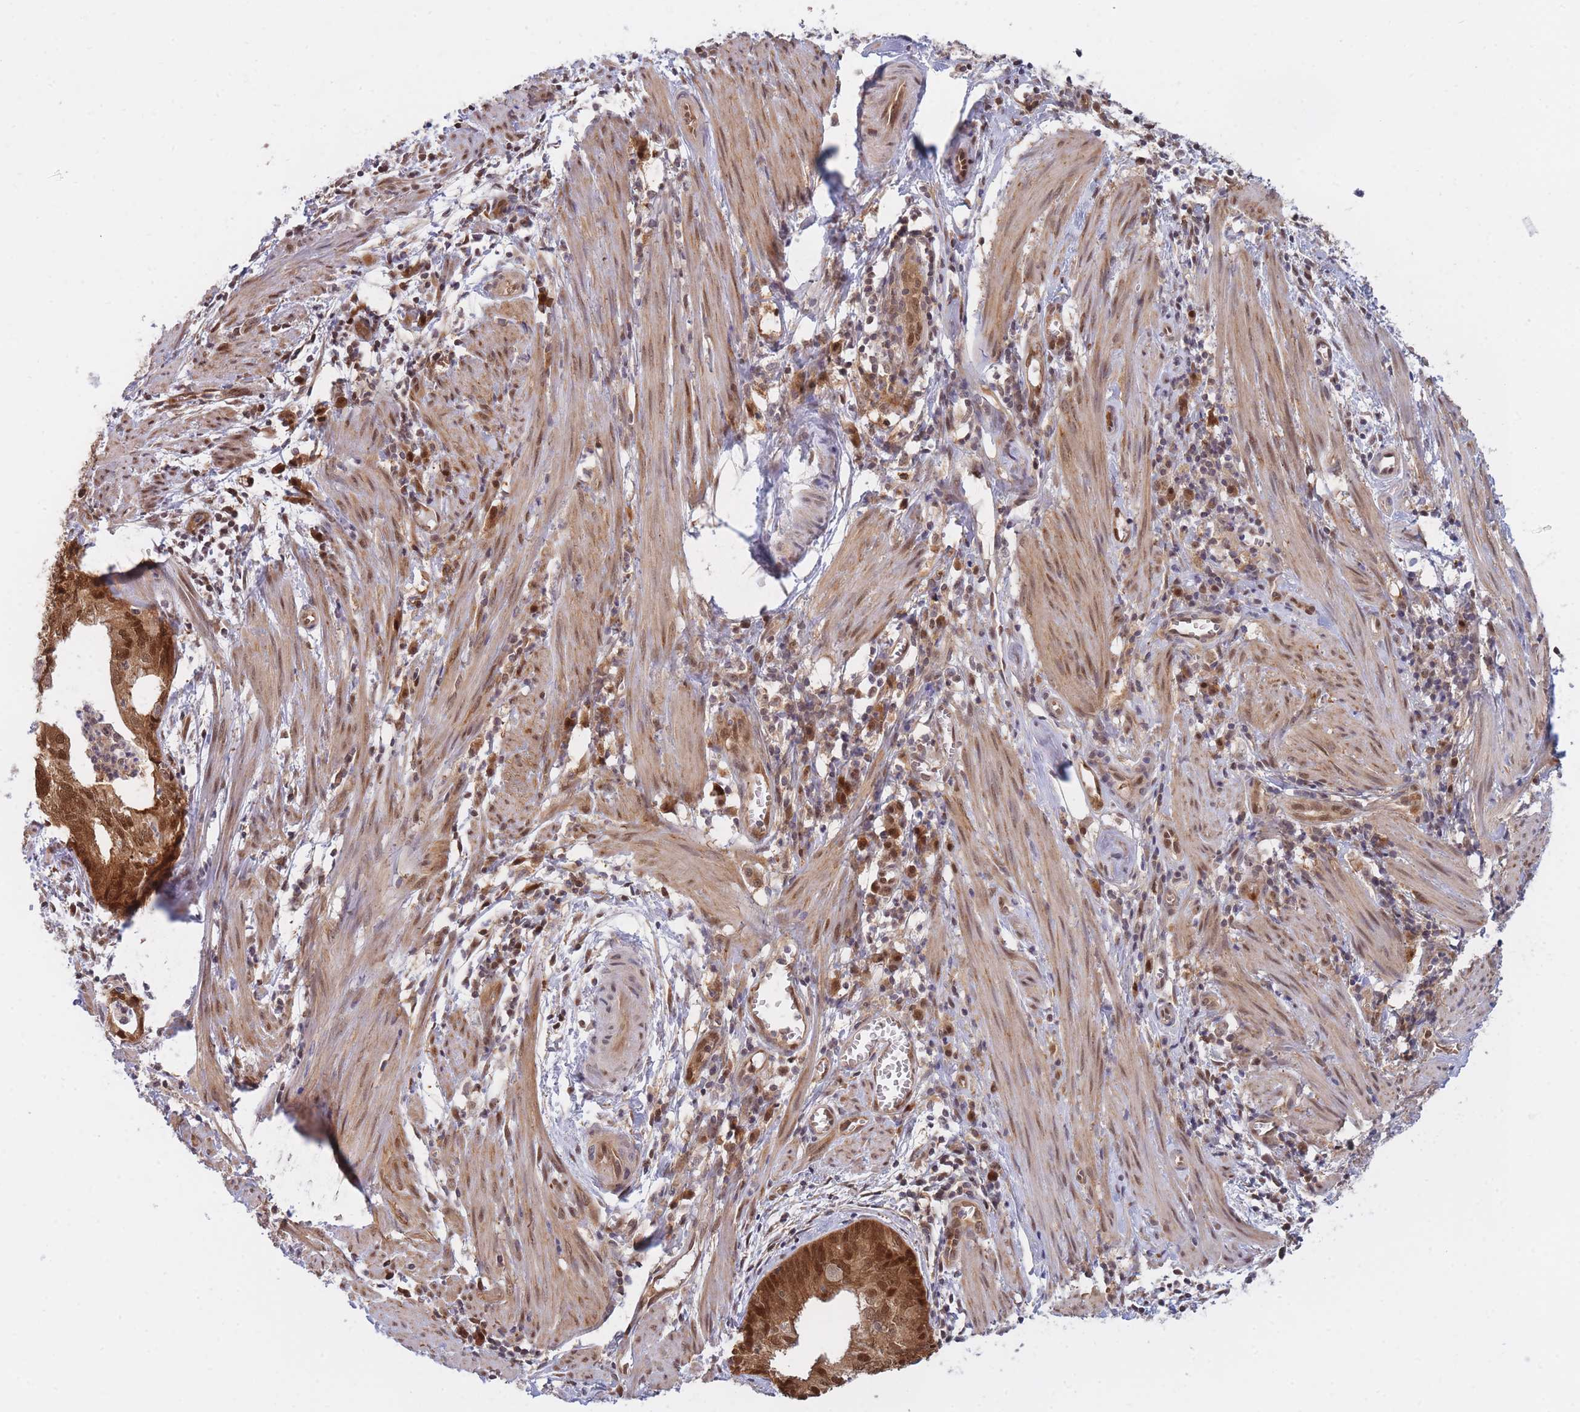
{"staining": {"intensity": "moderate", "quantity": ">75%", "location": "cytoplasmic/membranous,nuclear"}, "tissue": "endometrial cancer", "cell_type": "Tumor cells", "image_type": "cancer", "snomed": [{"axis": "morphology", "description": "Adenocarcinoma, NOS"}, {"axis": "topography", "description": "Endometrium"}], "caption": "About >75% of tumor cells in endometrial cancer demonstrate moderate cytoplasmic/membranous and nuclear protein staining as visualized by brown immunohistochemical staining.", "gene": "NSFL1C", "patient": {"sex": "female", "age": 68}}